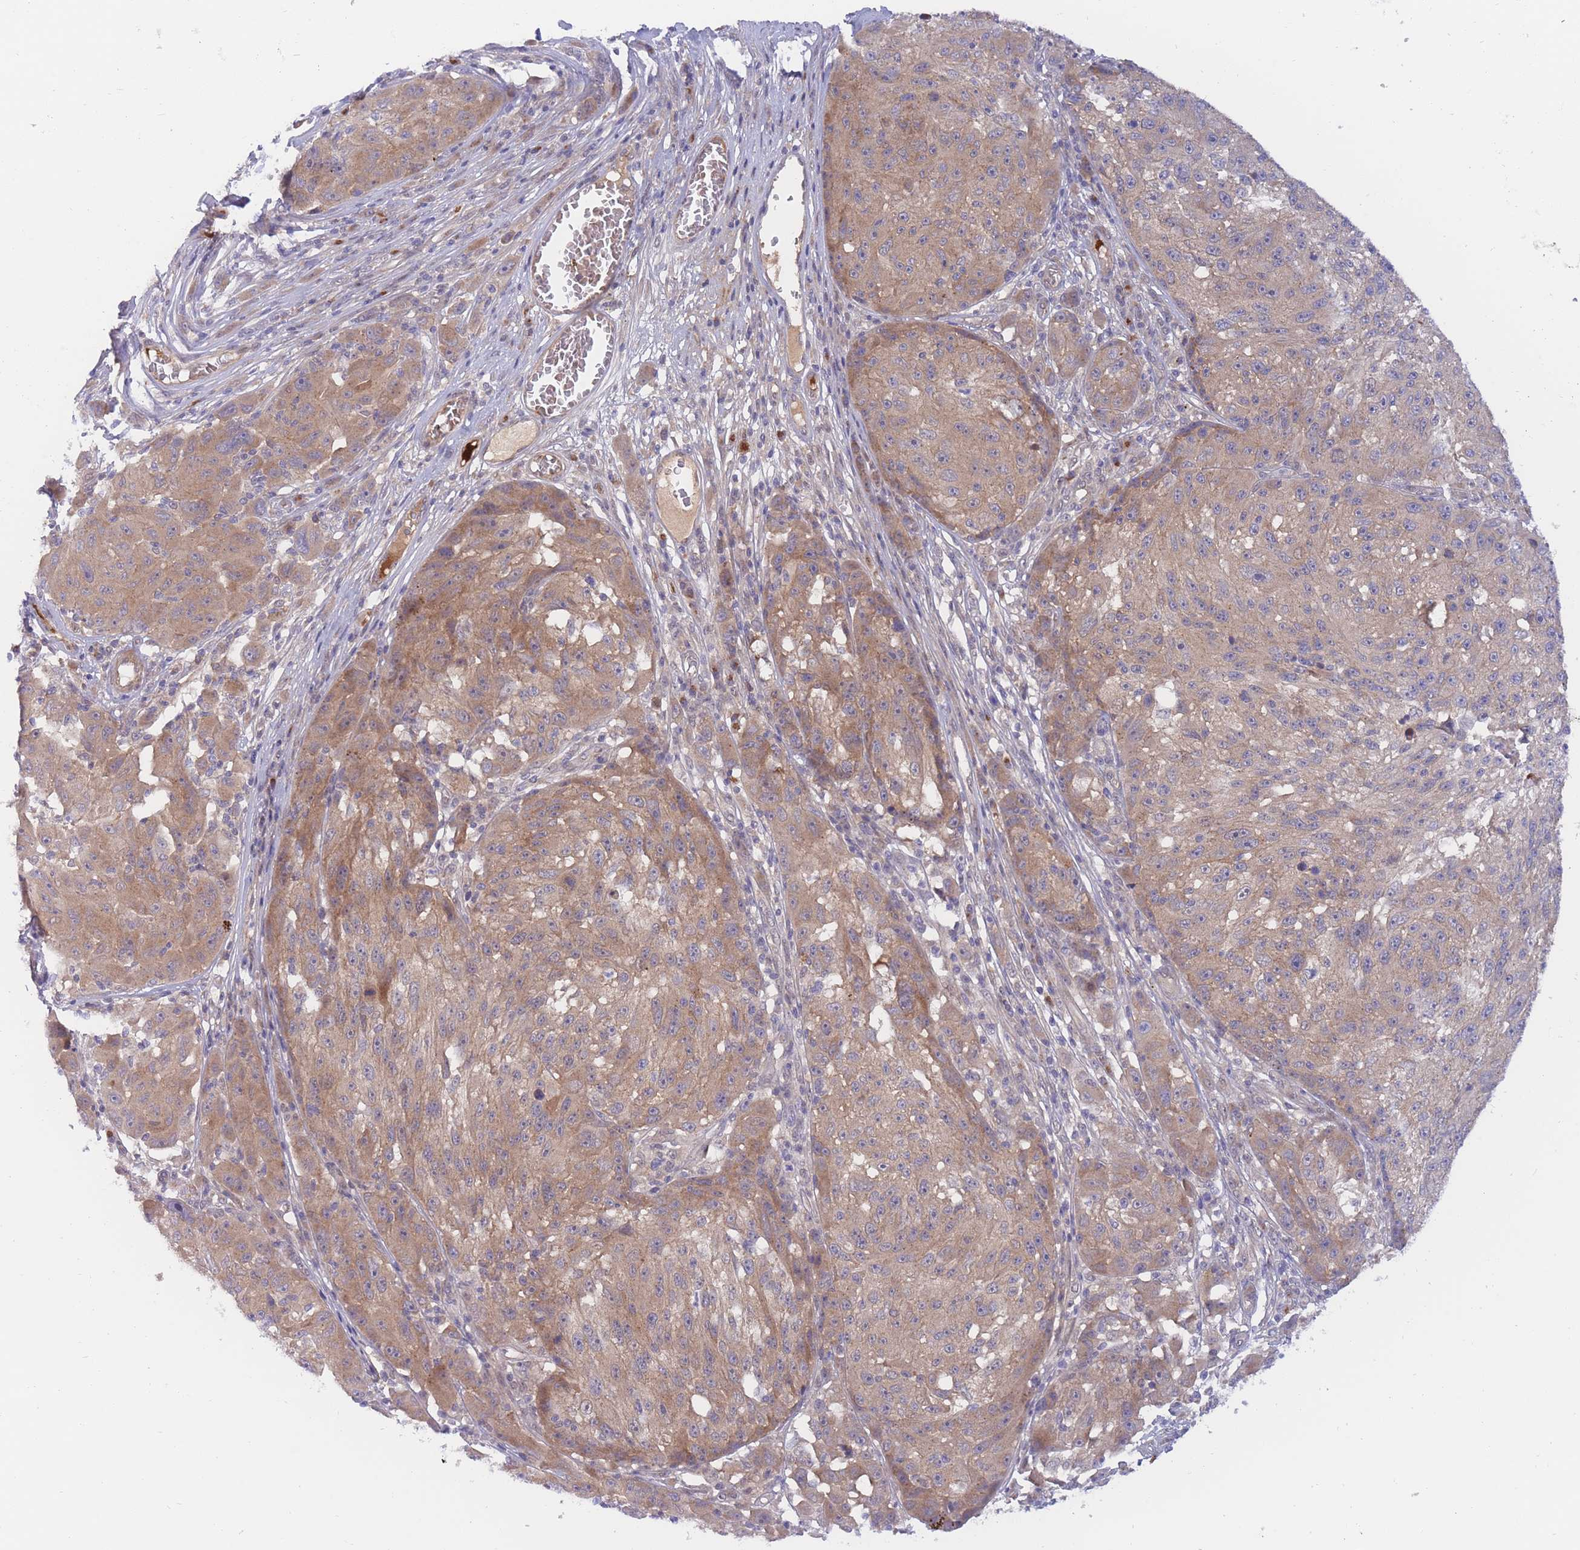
{"staining": {"intensity": "weak", "quantity": "25%-75%", "location": "cytoplasmic/membranous"}, "tissue": "melanoma", "cell_type": "Tumor cells", "image_type": "cancer", "snomed": [{"axis": "morphology", "description": "Malignant melanoma, NOS"}, {"axis": "topography", "description": "Skin"}], "caption": "A histopathology image of malignant melanoma stained for a protein displays weak cytoplasmic/membranous brown staining in tumor cells.", "gene": "APOL4", "patient": {"sex": "male", "age": 53}}